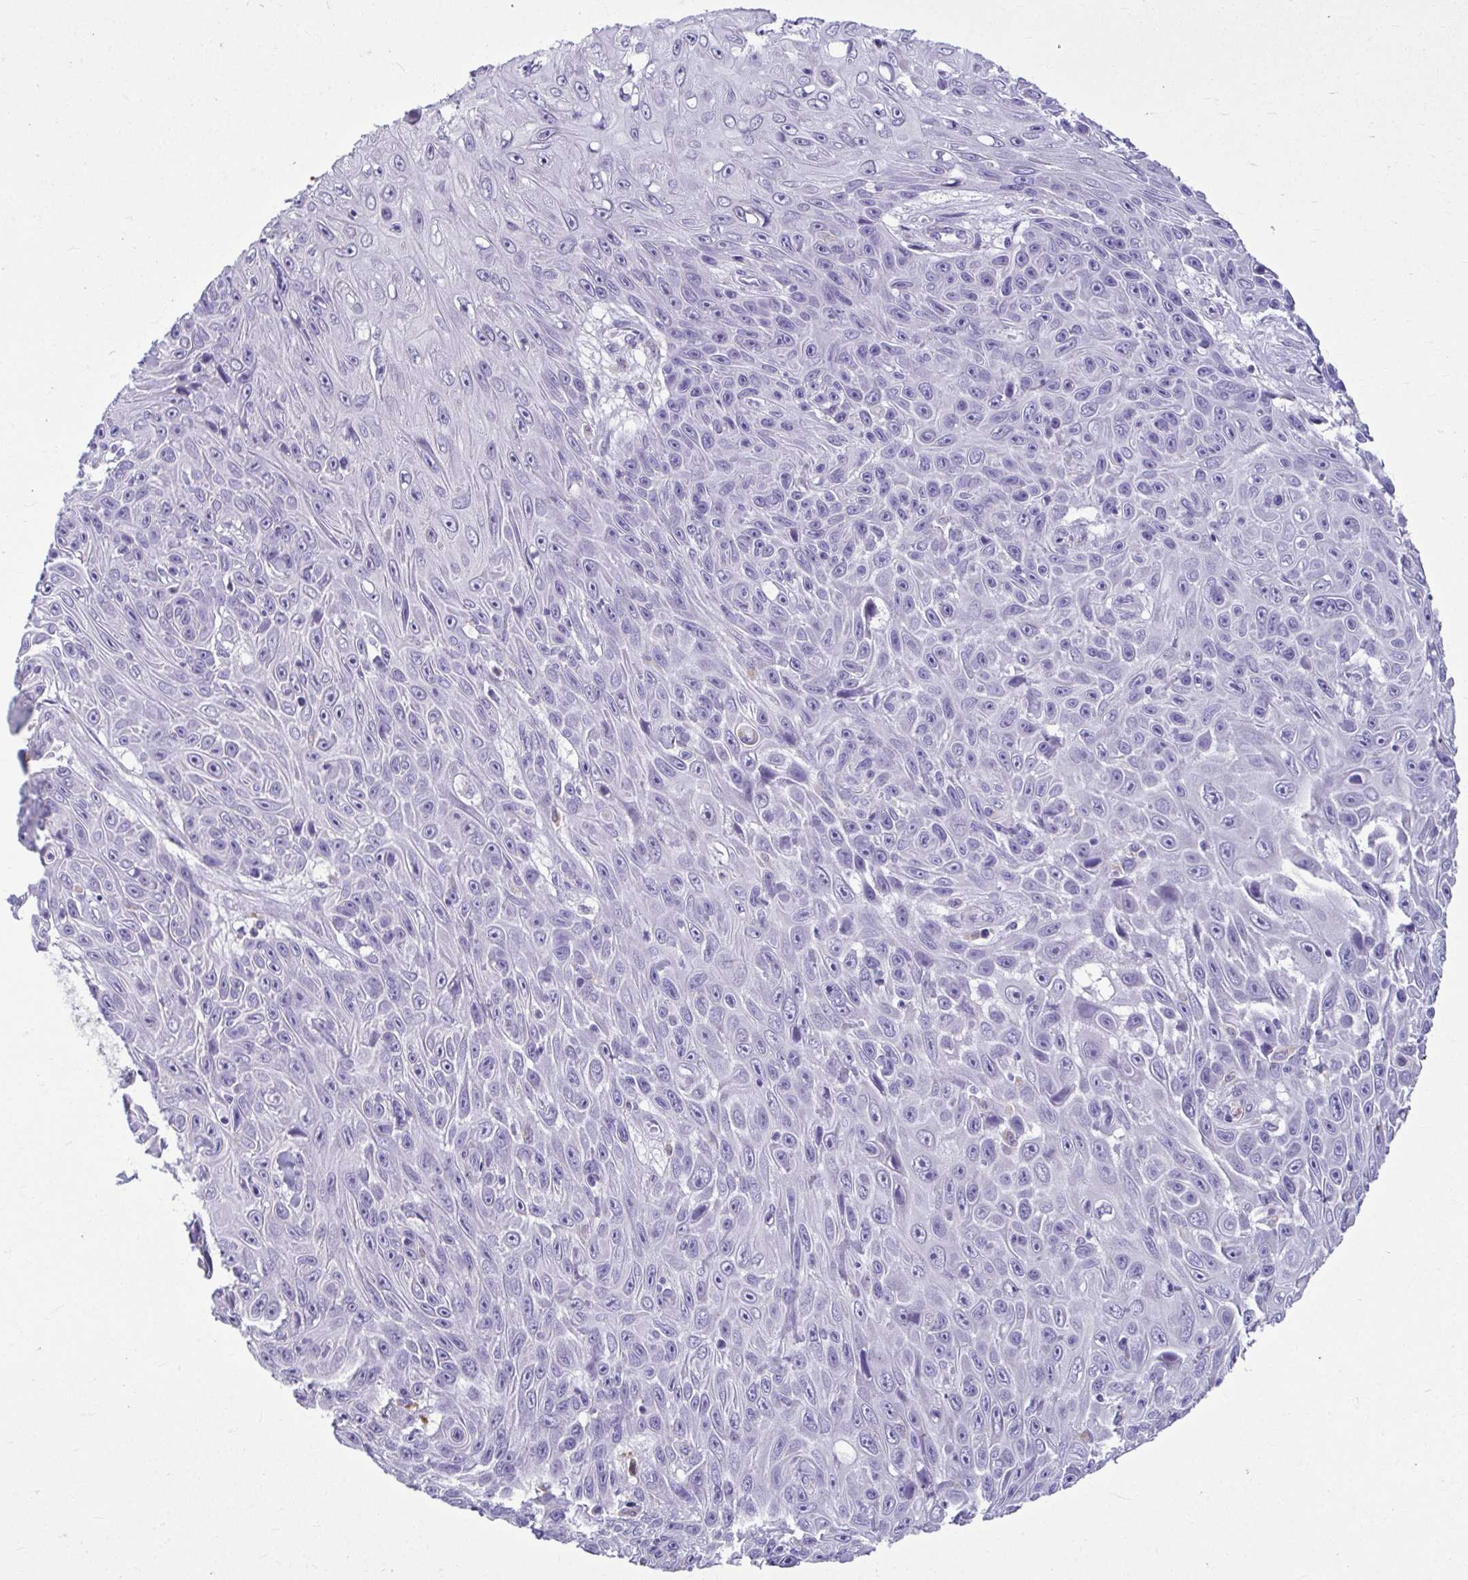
{"staining": {"intensity": "negative", "quantity": "none", "location": "none"}, "tissue": "skin cancer", "cell_type": "Tumor cells", "image_type": "cancer", "snomed": [{"axis": "morphology", "description": "Squamous cell carcinoma, NOS"}, {"axis": "topography", "description": "Skin"}], "caption": "Immunohistochemistry of human skin cancer (squamous cell carcinoma) exhibits no positivity in tumor cells.", "gene": "SERPINI1", "patient": {"sex": "male", "age": 82}}